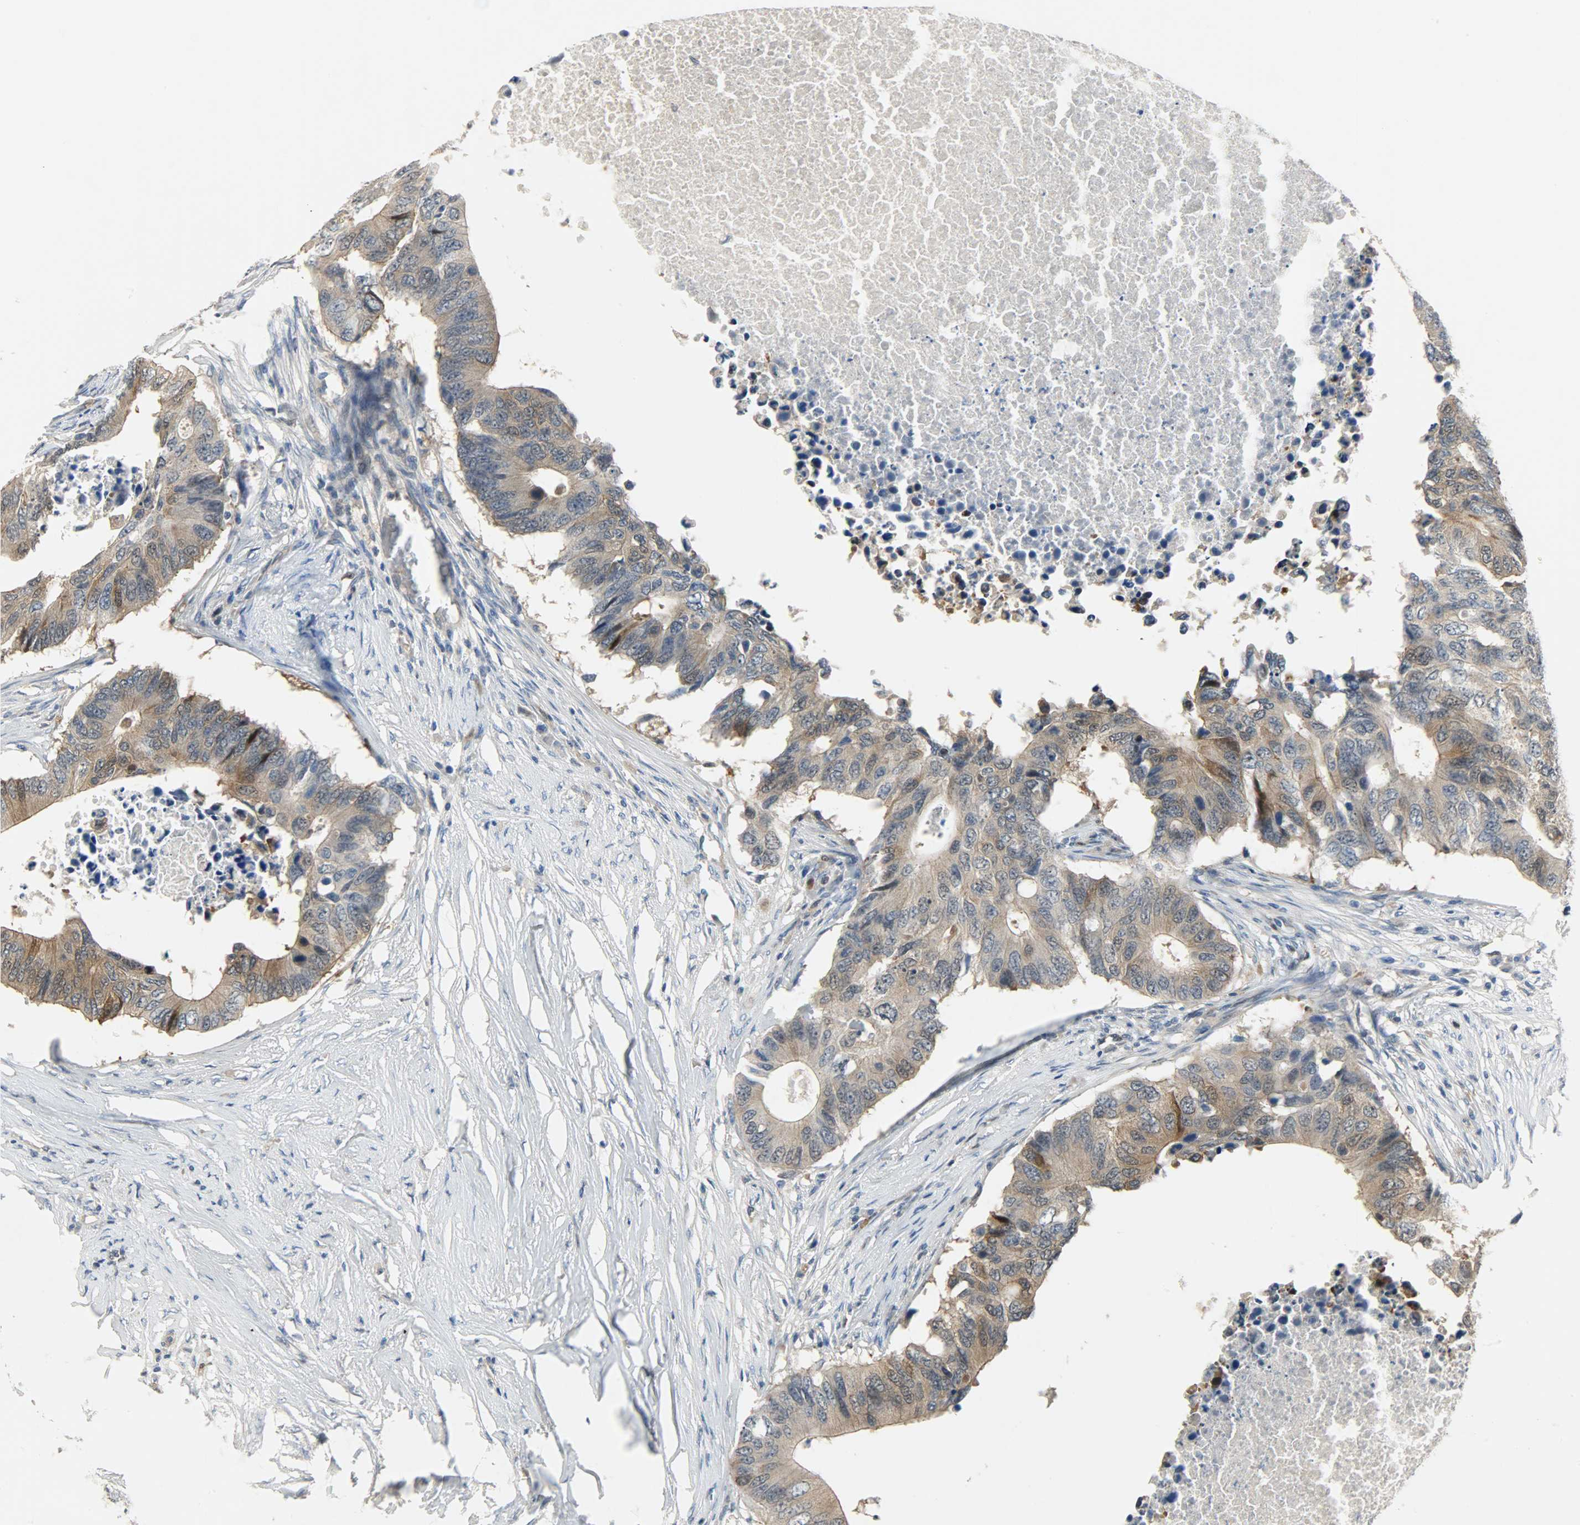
{"staining": {"intensity": "weak", "quantity": ">75%", "location": "cytoplasmic/membranous"}, "tissue": "colorectal cancer", "cell_type": "Tumor cells", "image_type": "cancer", "snomed": [{"axis": "morphology", "description": "Adenocarcinoma, NOS"}, {"axis": "topography", "description": "Colon"}], "caption": "An image of human colorectal adenocarcinoma stained for a protein displays weak cytoplasmic/membranous brown staining in tumor cells. (brown staining indicates protein expression, while blue staining denotes nuclei).", "gene": "EIF4EBP1", "patient": {"sex": "male", "age": 71}}